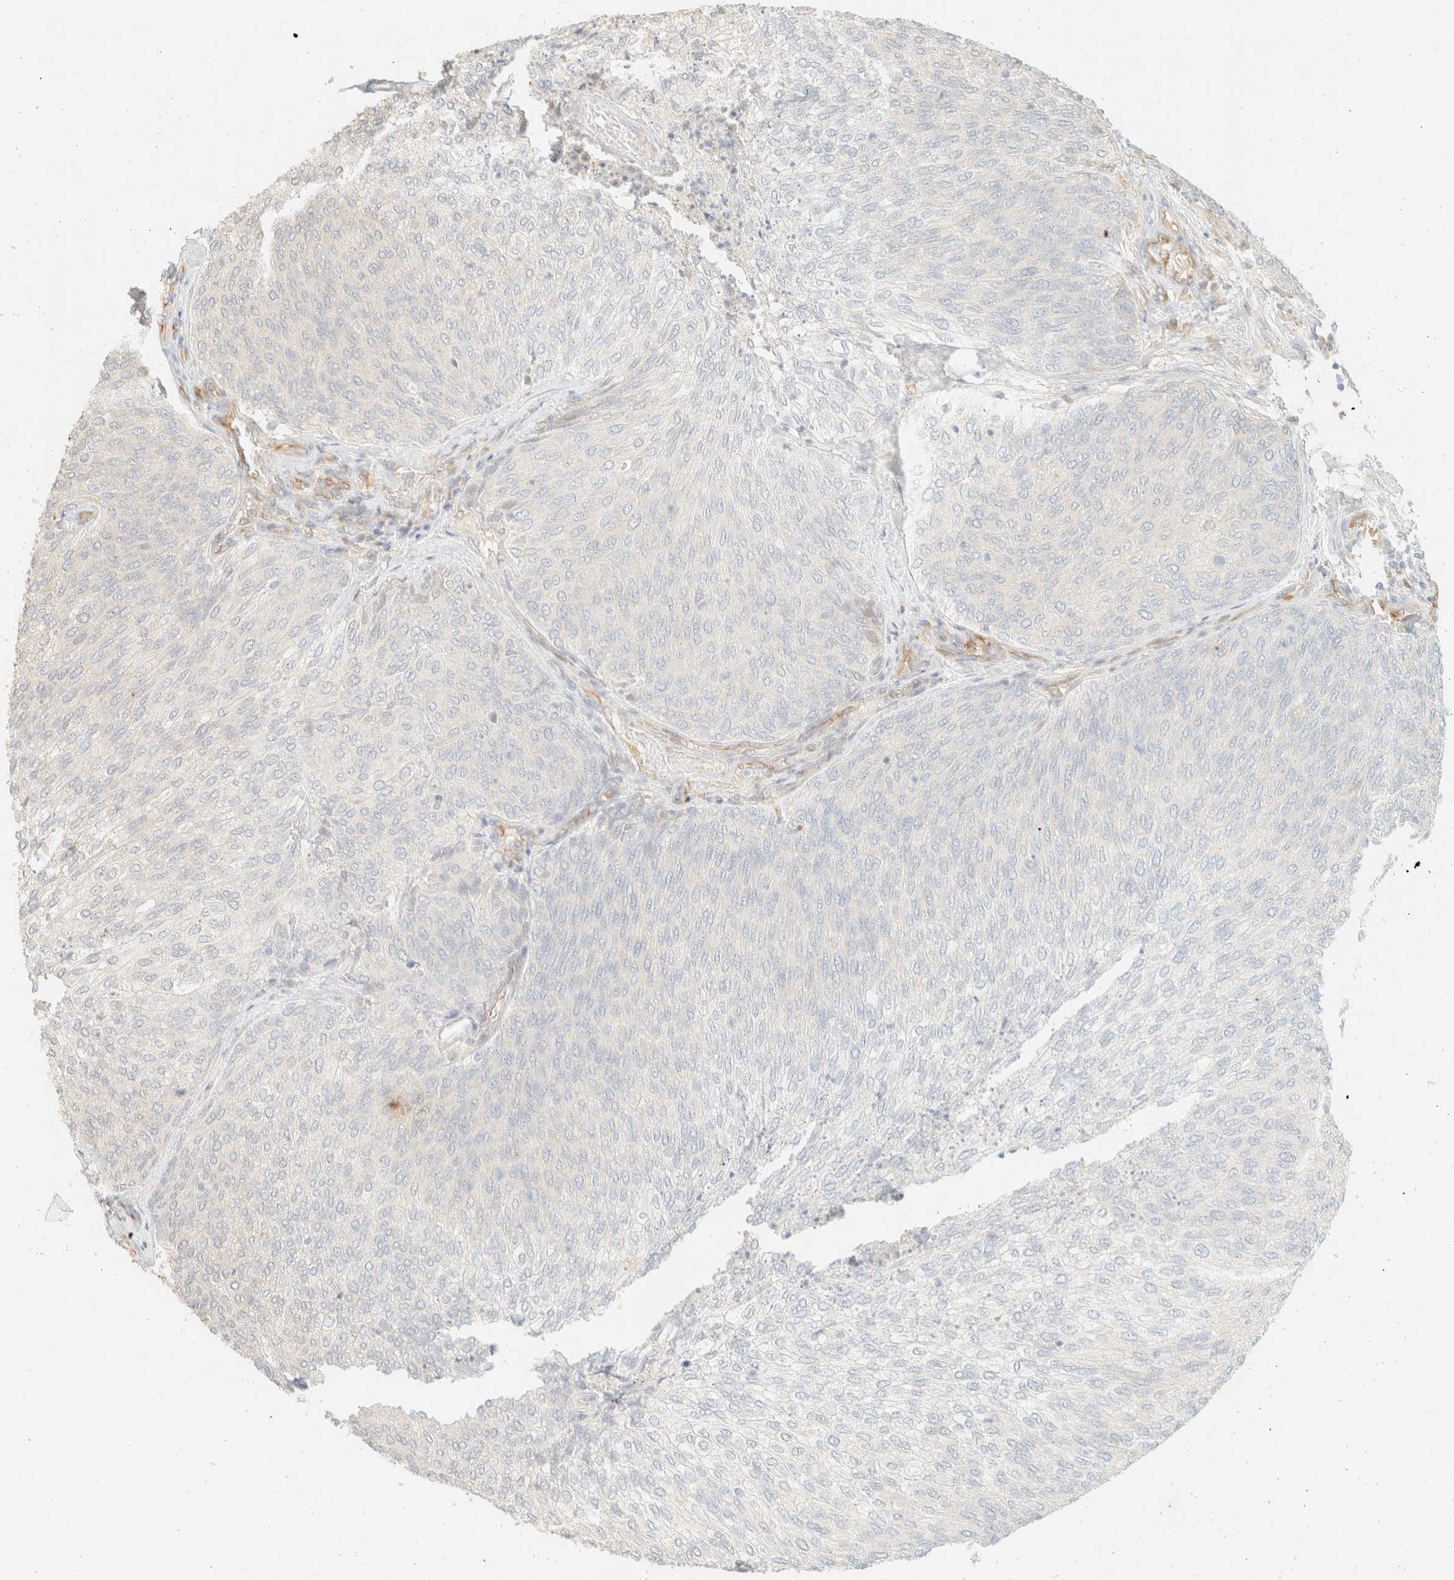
{"staining": {"intensity": "negative", "quantity": "none", "location": "none"}, "tissue": "urothelial cancer", "cell_type": "Tumor cells", "image_type": "cancer", "snomed": [{"axis": "morphology", "description": "Urothelial carcinoma, Low grade"}, {"axis": "topography", "description": "Urinary bladder"}], "caption": "An image of human low-grade urothelial carcinoma is negative for staining in tumor cells.", "gene": "SPARCL1", "patient": {"sex": "female", "age": 79}}